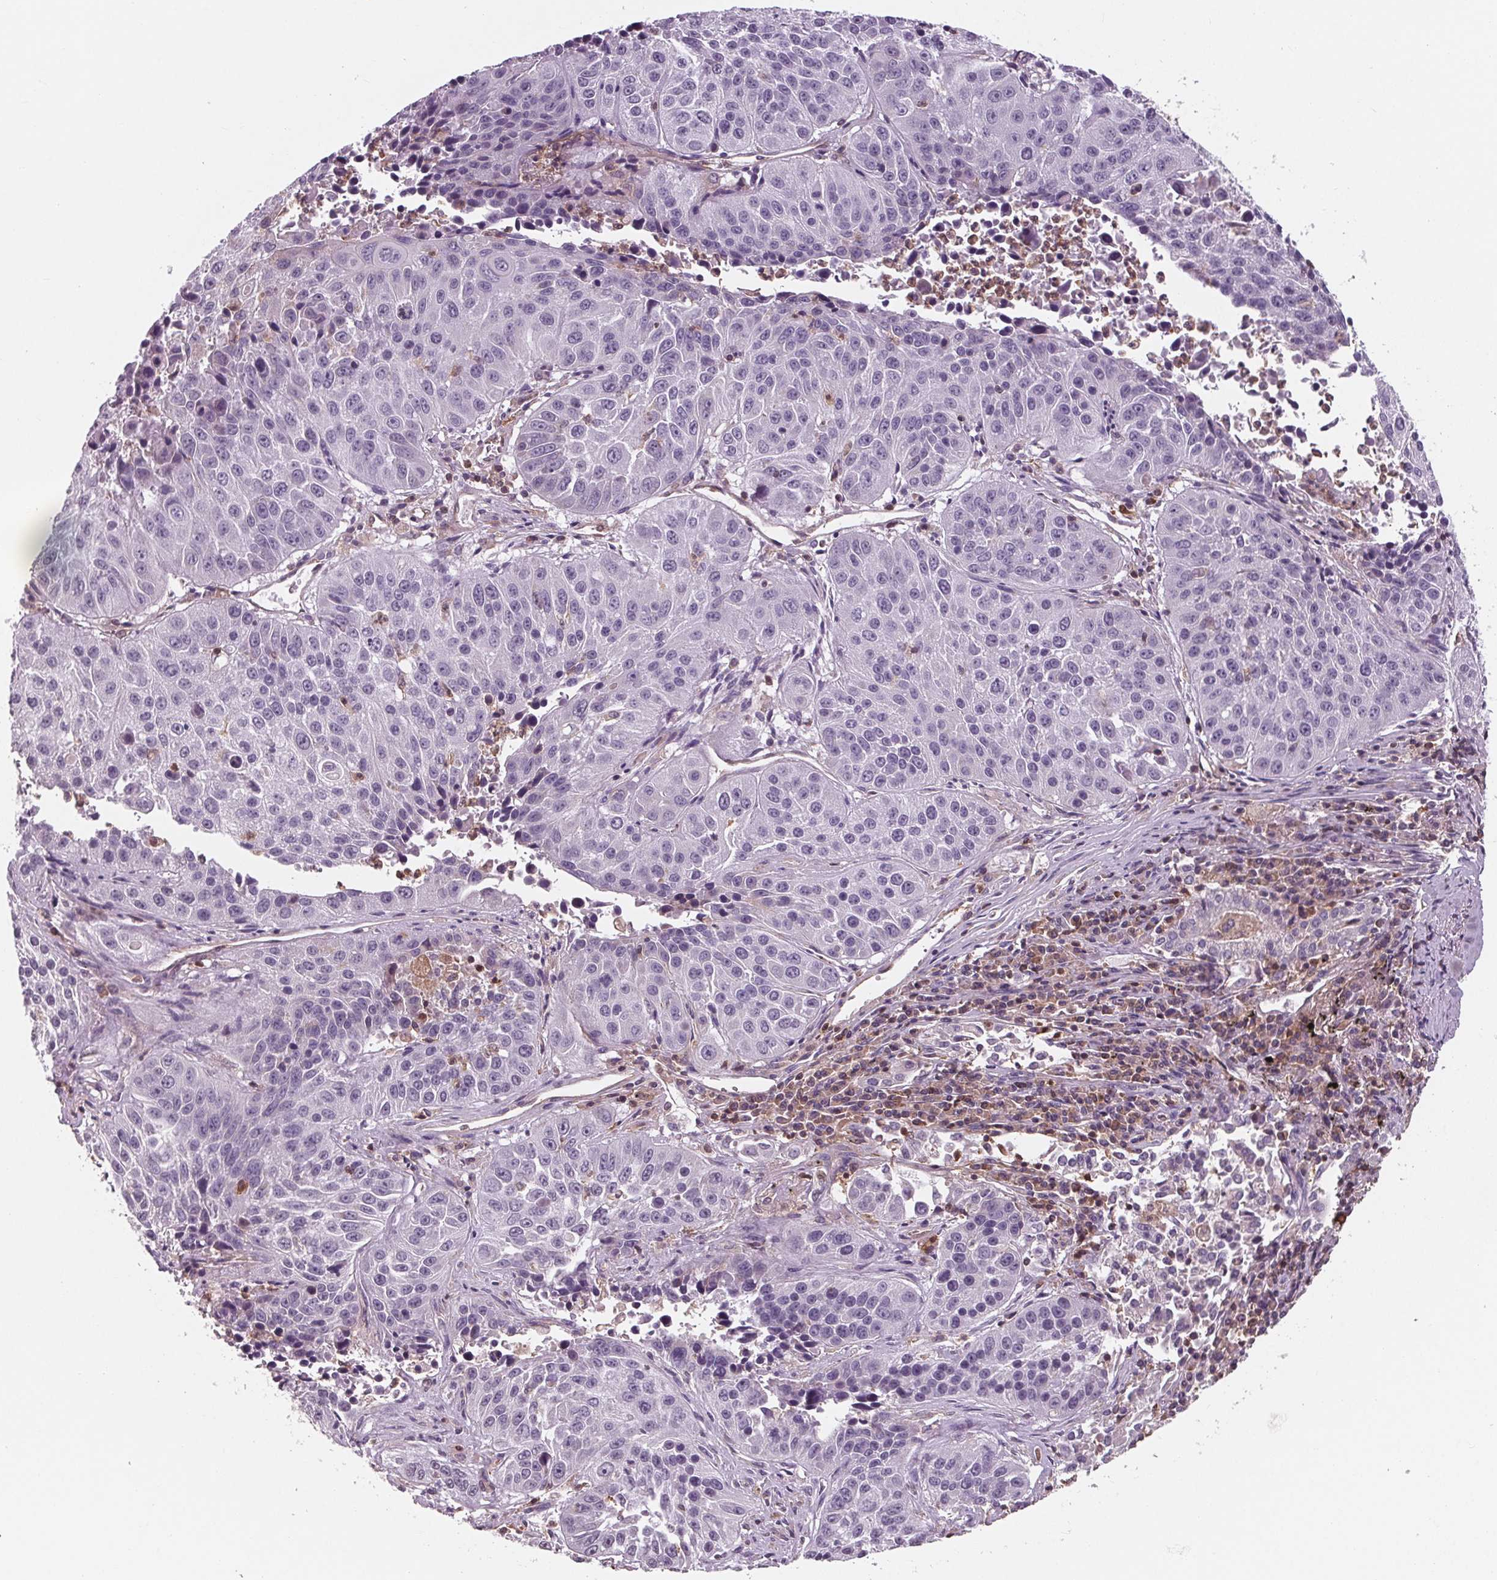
{"staining": {"intensity": "negative", "quantity": "none", "location": "none"}, "tissue": "lung cancer", "cell_type": "Tumor cells", "image_type": "cancer", "snomed": [{"axis": "morphology", "description": "Squamous cell carcinoma, NOS"}, {"axis": "topography", "description": "Lung"}], "caption": "A high-resolution photomicrograph shows IHC staining of lung cancer, which reveals no significant staining in tumor cells. The staining was performed using DAB (3,3'-diaminobenzidine) to visualize the protein expression in brown, while the nuclei were stained in blue with hematoxylin (Magnification: 20x).", "gene": "ARHGAP25", "patient": {"sex": "female", "age": 61}}